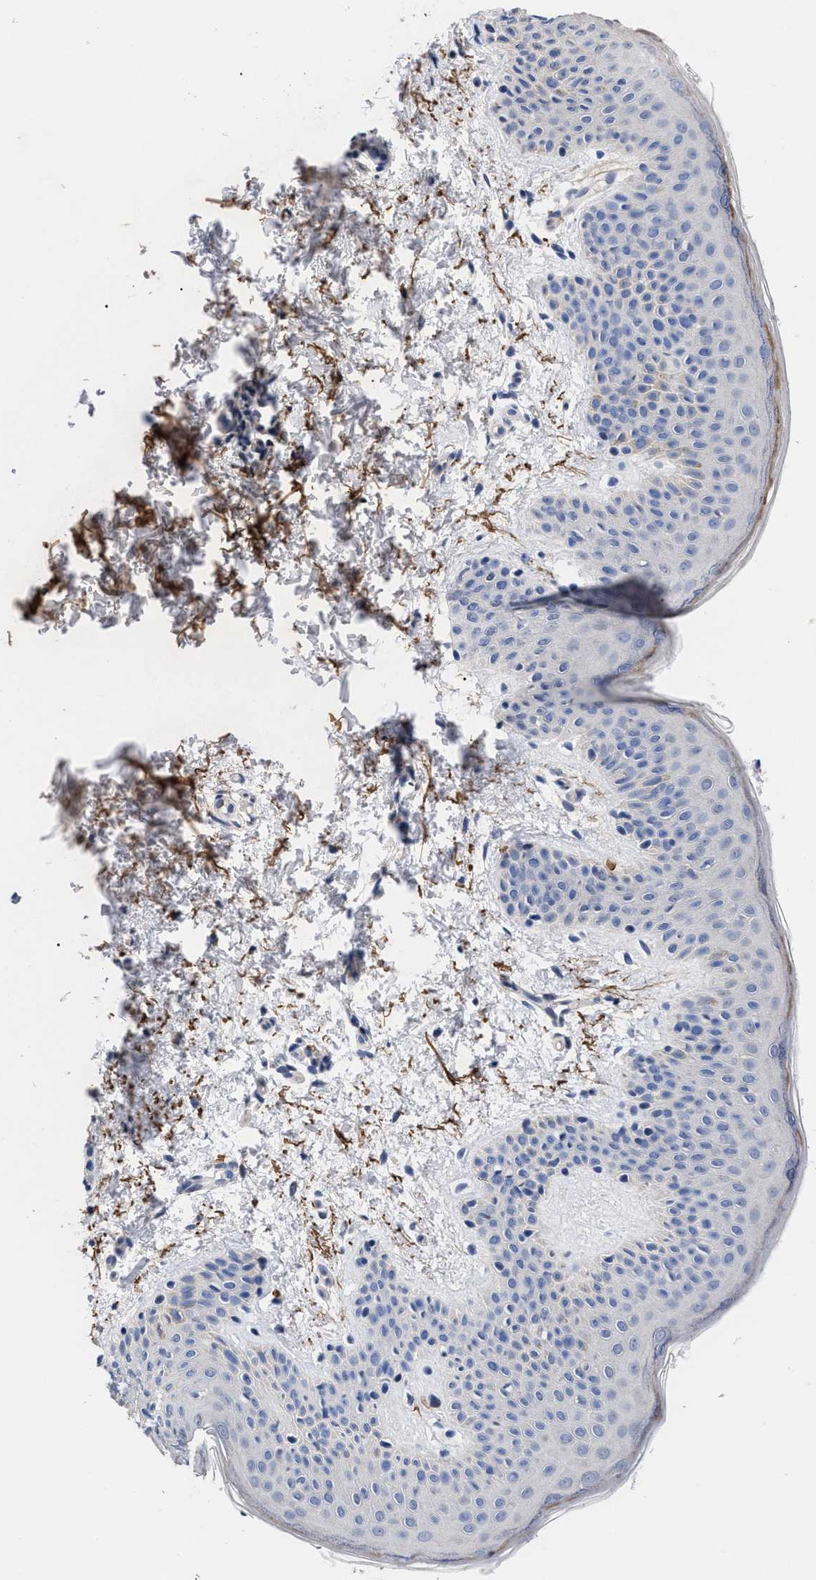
{"staining": {"intensity": "strong", "quantity": "25%-75%", "location": "cytoplasmic/membranous"}, "tissue": "skin", "cell_type": "Fibroblasts", "image_type": "normal", "snomed": [{"axis": "morphology", "description": "Normal tissue, NOS"}, {"axis": "topography", "description": "Skin"}], "caption": "This is an image of IHC staining of normal skin, which shows strong positivity in the cytoplasmic/membranous of fibroblasts.", "gene": "CCN5", "patient": {"sex": "male", "age": 40}}